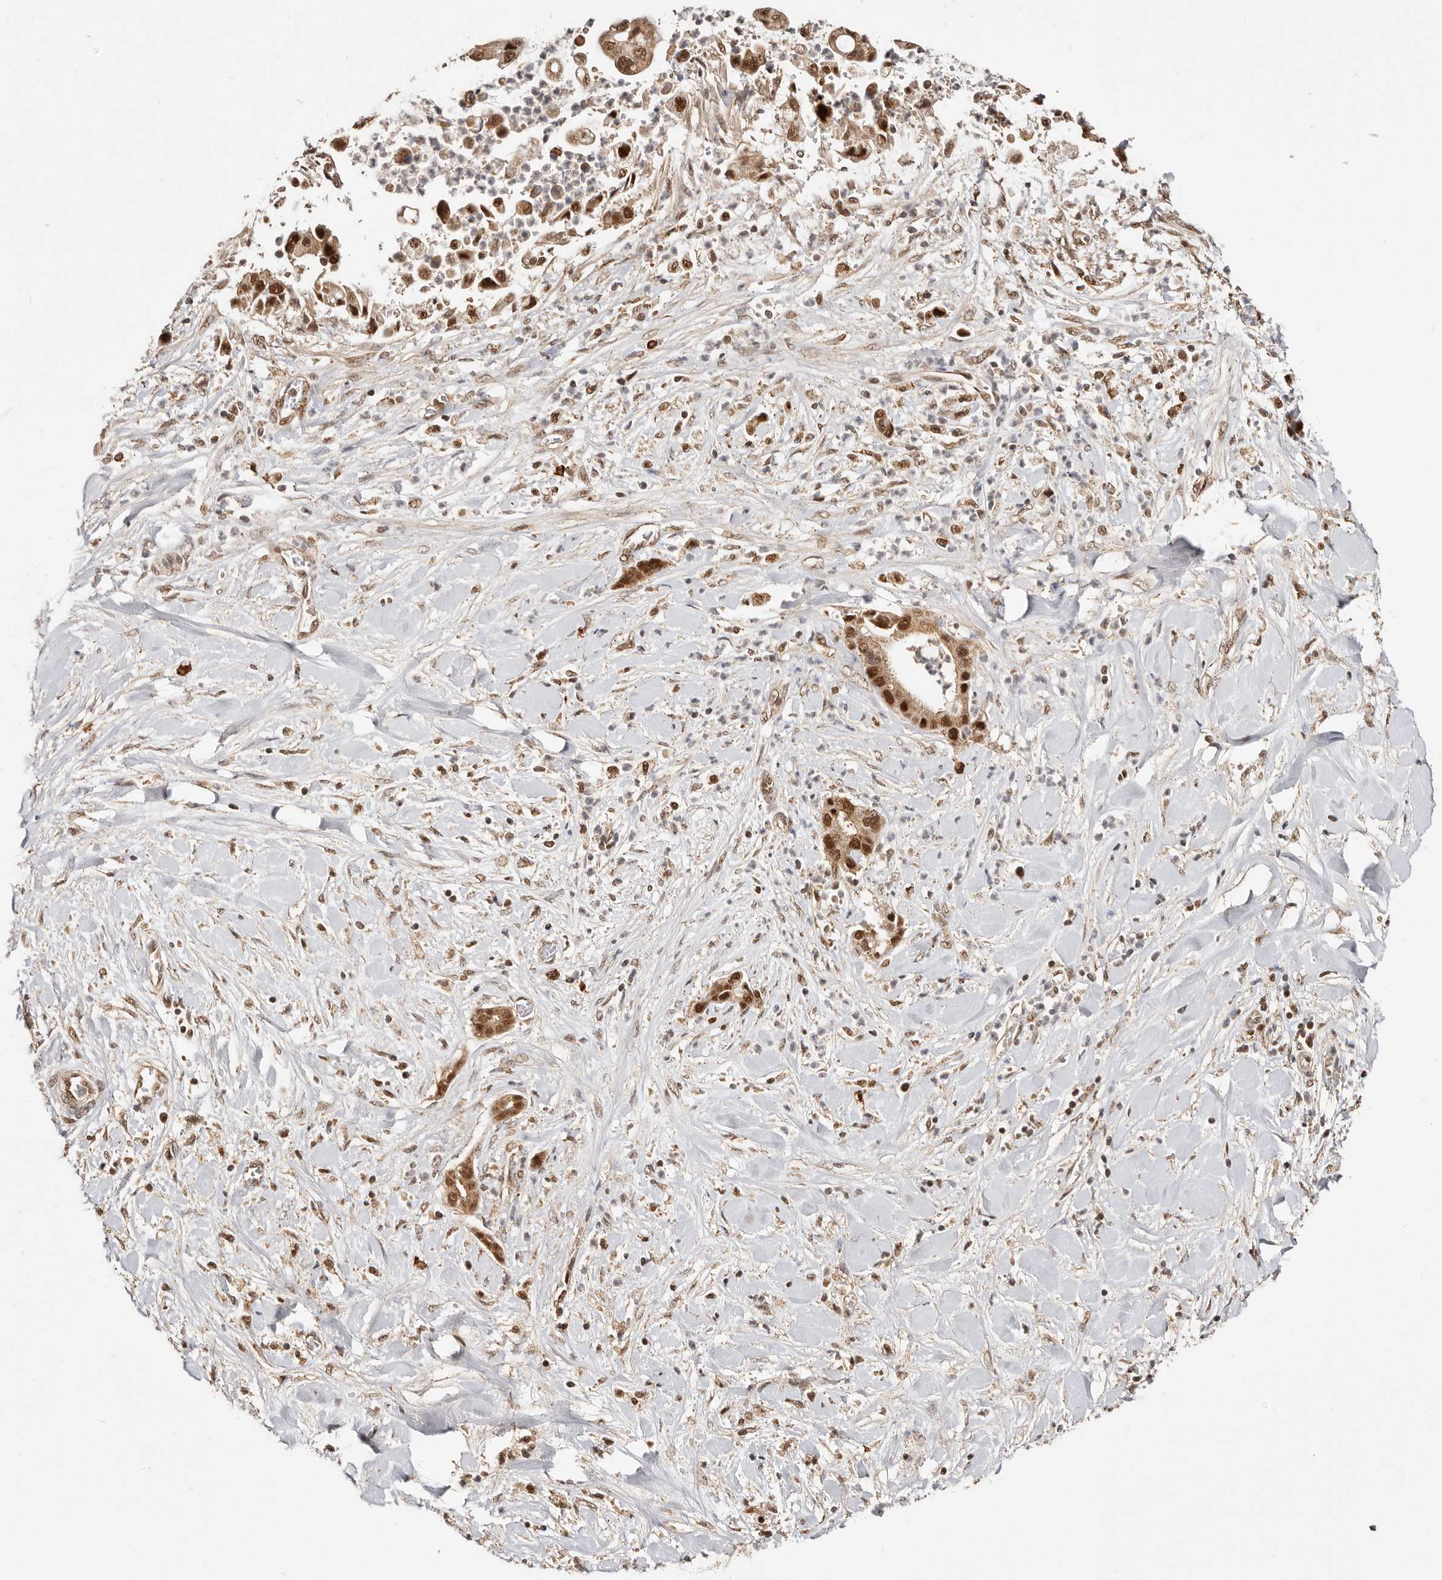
{"staining": {"intensity": "strong", "quantity": ">75%", "location": "cytoplasmic/membranous,nuclear"}, "tissue": "liver cancer", "cell_type": "Tumor cells", "image_type": "cancer", "snomed": [{"axis": "morphology", "description": "Cholangiocarcinoma"}, {"axis": "topography", "description": "Liver"}], "caption": "Immunohistochemical staining of cholangiocarcinoma (liver) shows high levels of strong cytoplasmic/membranous and nuclear positivity in approximately >75% of tumor cells. (DAB IHC with brightfield microscopy, high magnification).", "gene": "SEC14L1", "patient": {"sex": "female", "age": 54}}